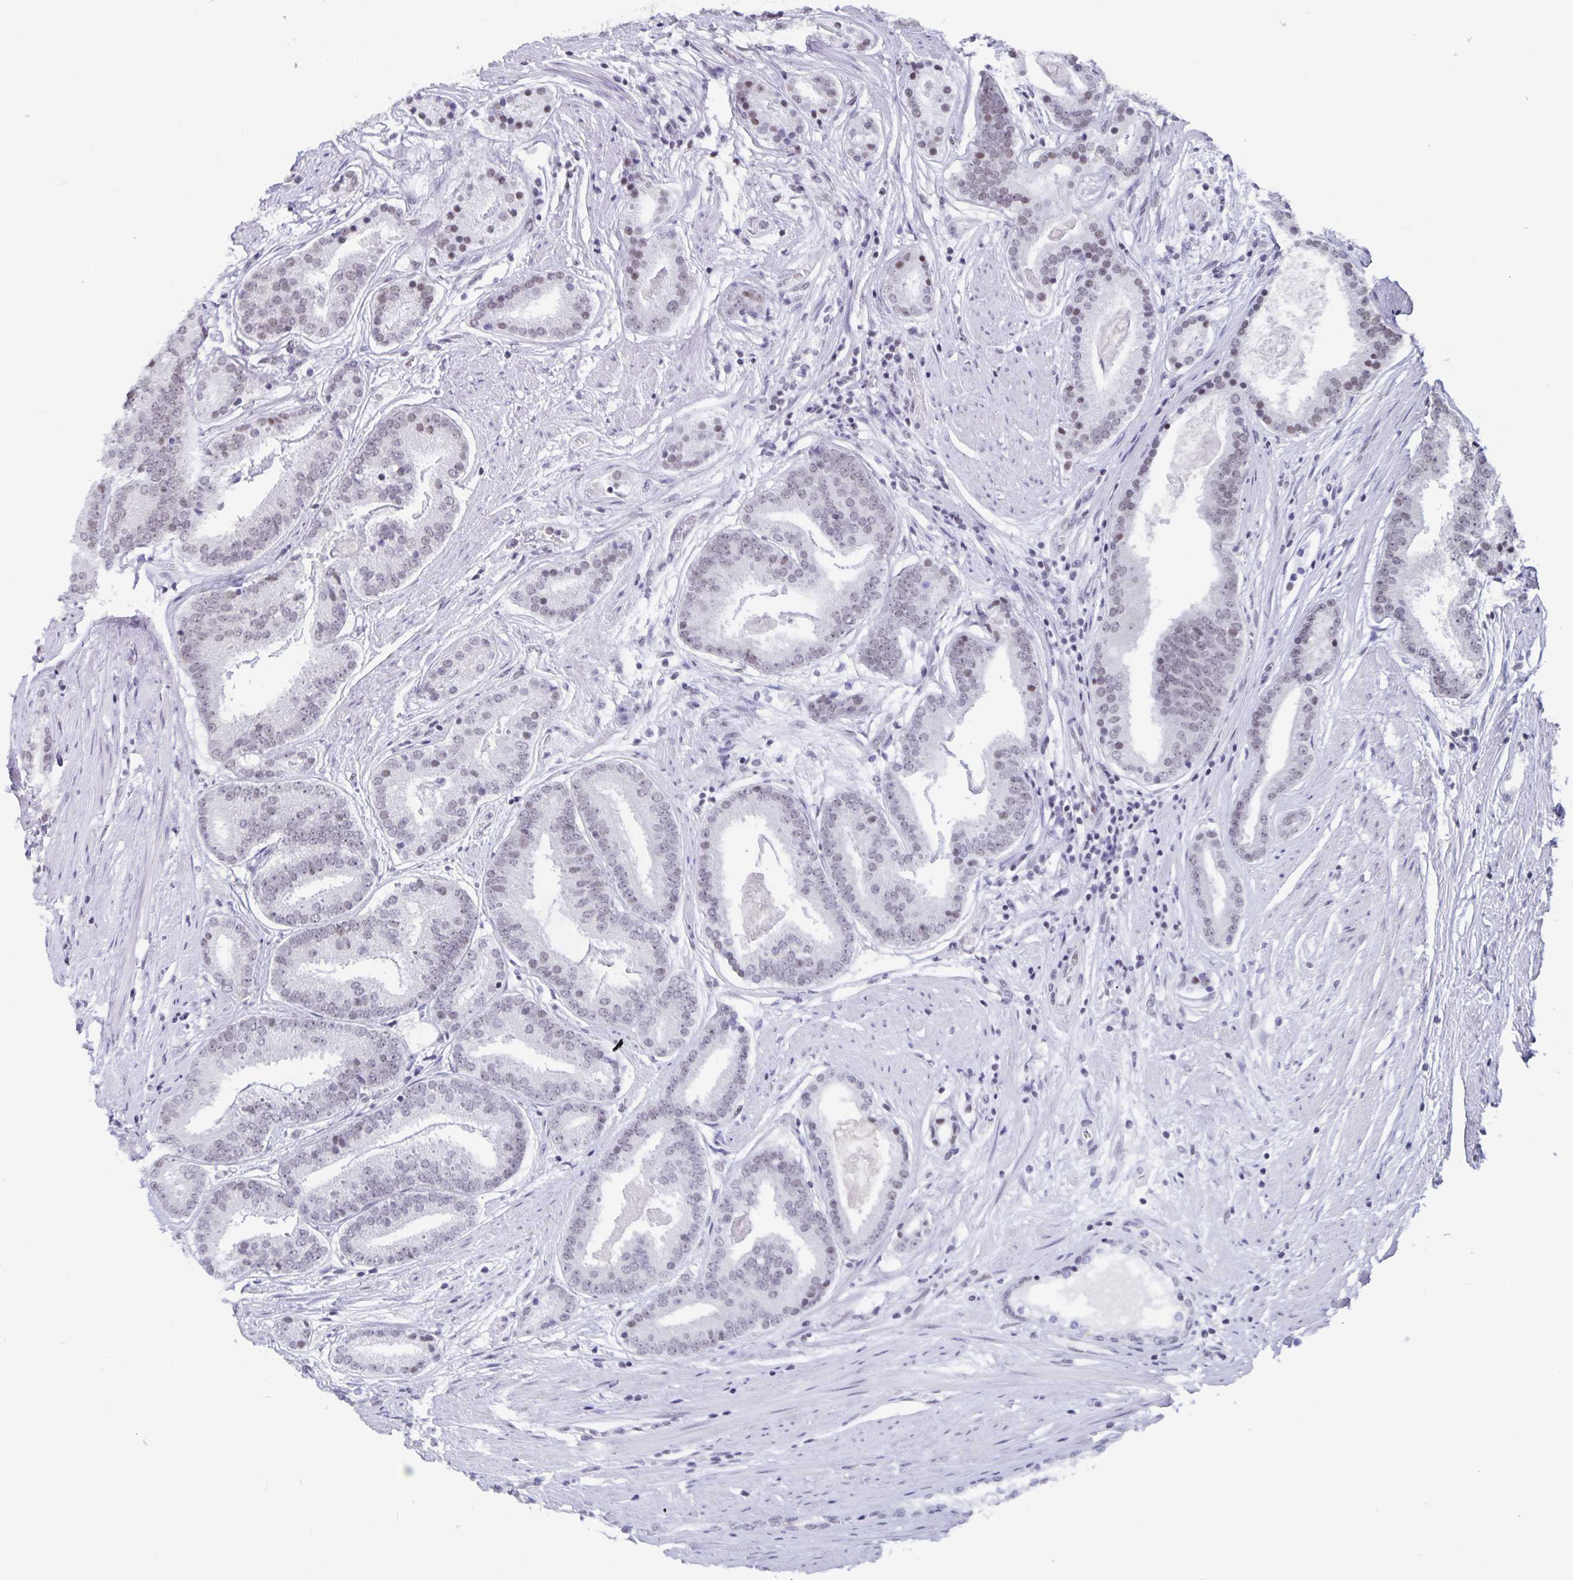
{"staining": {"intensity": "weak", "quantity": "<25%", "location": "nuclear"}, "tissue": "prostate cancer", "cell_type": "Tumor cells", "image_type": "cancer", "snomed": [{"axis": "morphology", "description": "Adenocarcinoma, High grade"}, {"axis": "topography", "description": "Prostate"}], "caption": "Immunohistochemical staining of prostate cancer exhibits no significant positivity in tumor cells.", "gene": "PBX2", "patient": {"sex": "male", "age": 63}}